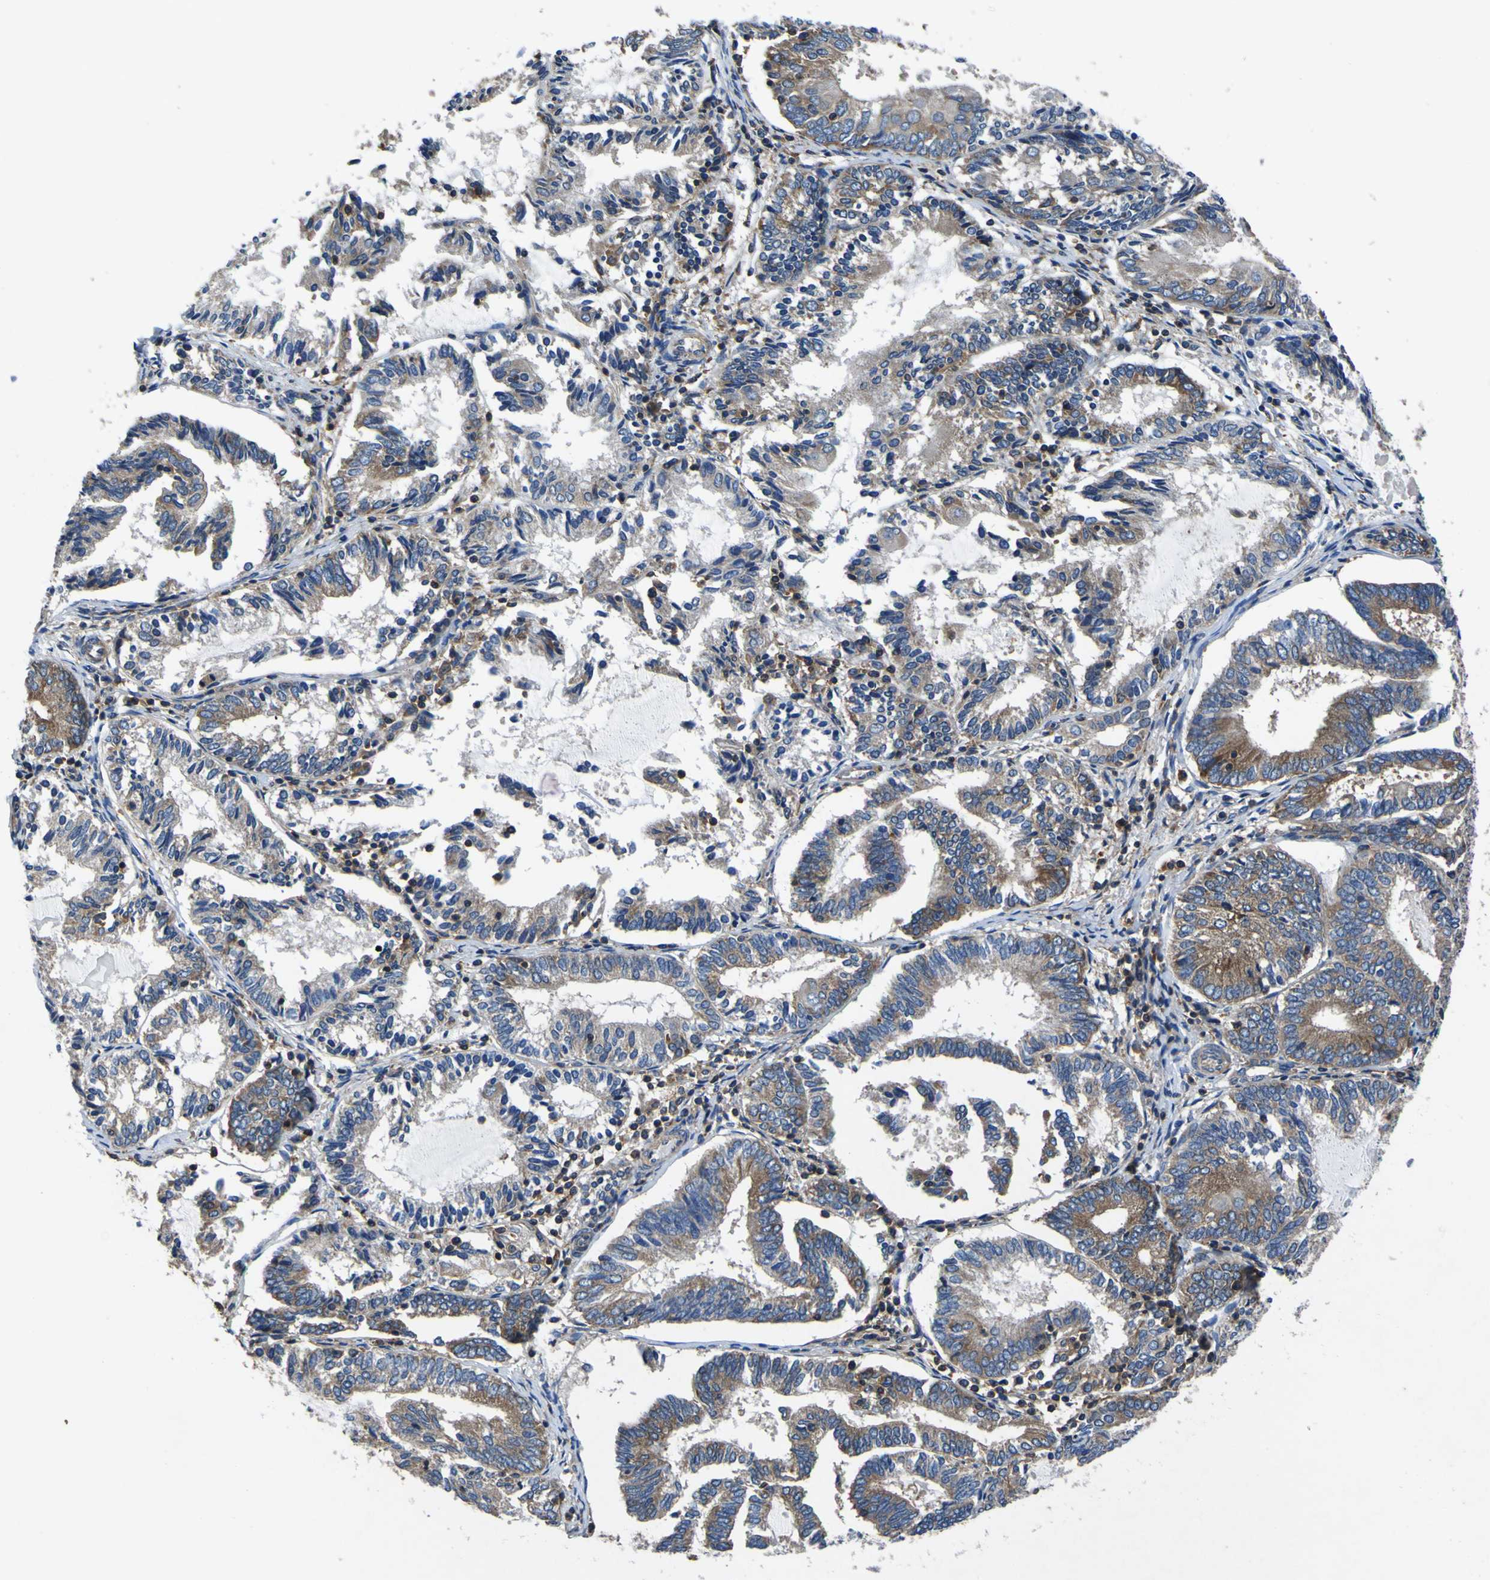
{"staining": {"intensity": "moderate", "quantity": "<25%", "location": "cytoplasmic/membranous"}, "tissue": "endometrial cancer", "cell_type": "Tumor cells", "image_type": "cancer", "snomed": [{"axis": "morphology", "description": "Adenocarcinoma, NOS"}, {"axis": "topography", "description": "Endometrium"}], "caption": "IHC (DAB) staining of human endometrial cancer (adenocarcinoma) exhibits moderate cytoplasmic/membranous protein staining in approximately <25% of tumor cells.", "gene": "CNR2", "patient": {"sex": "female", "age": 81}}